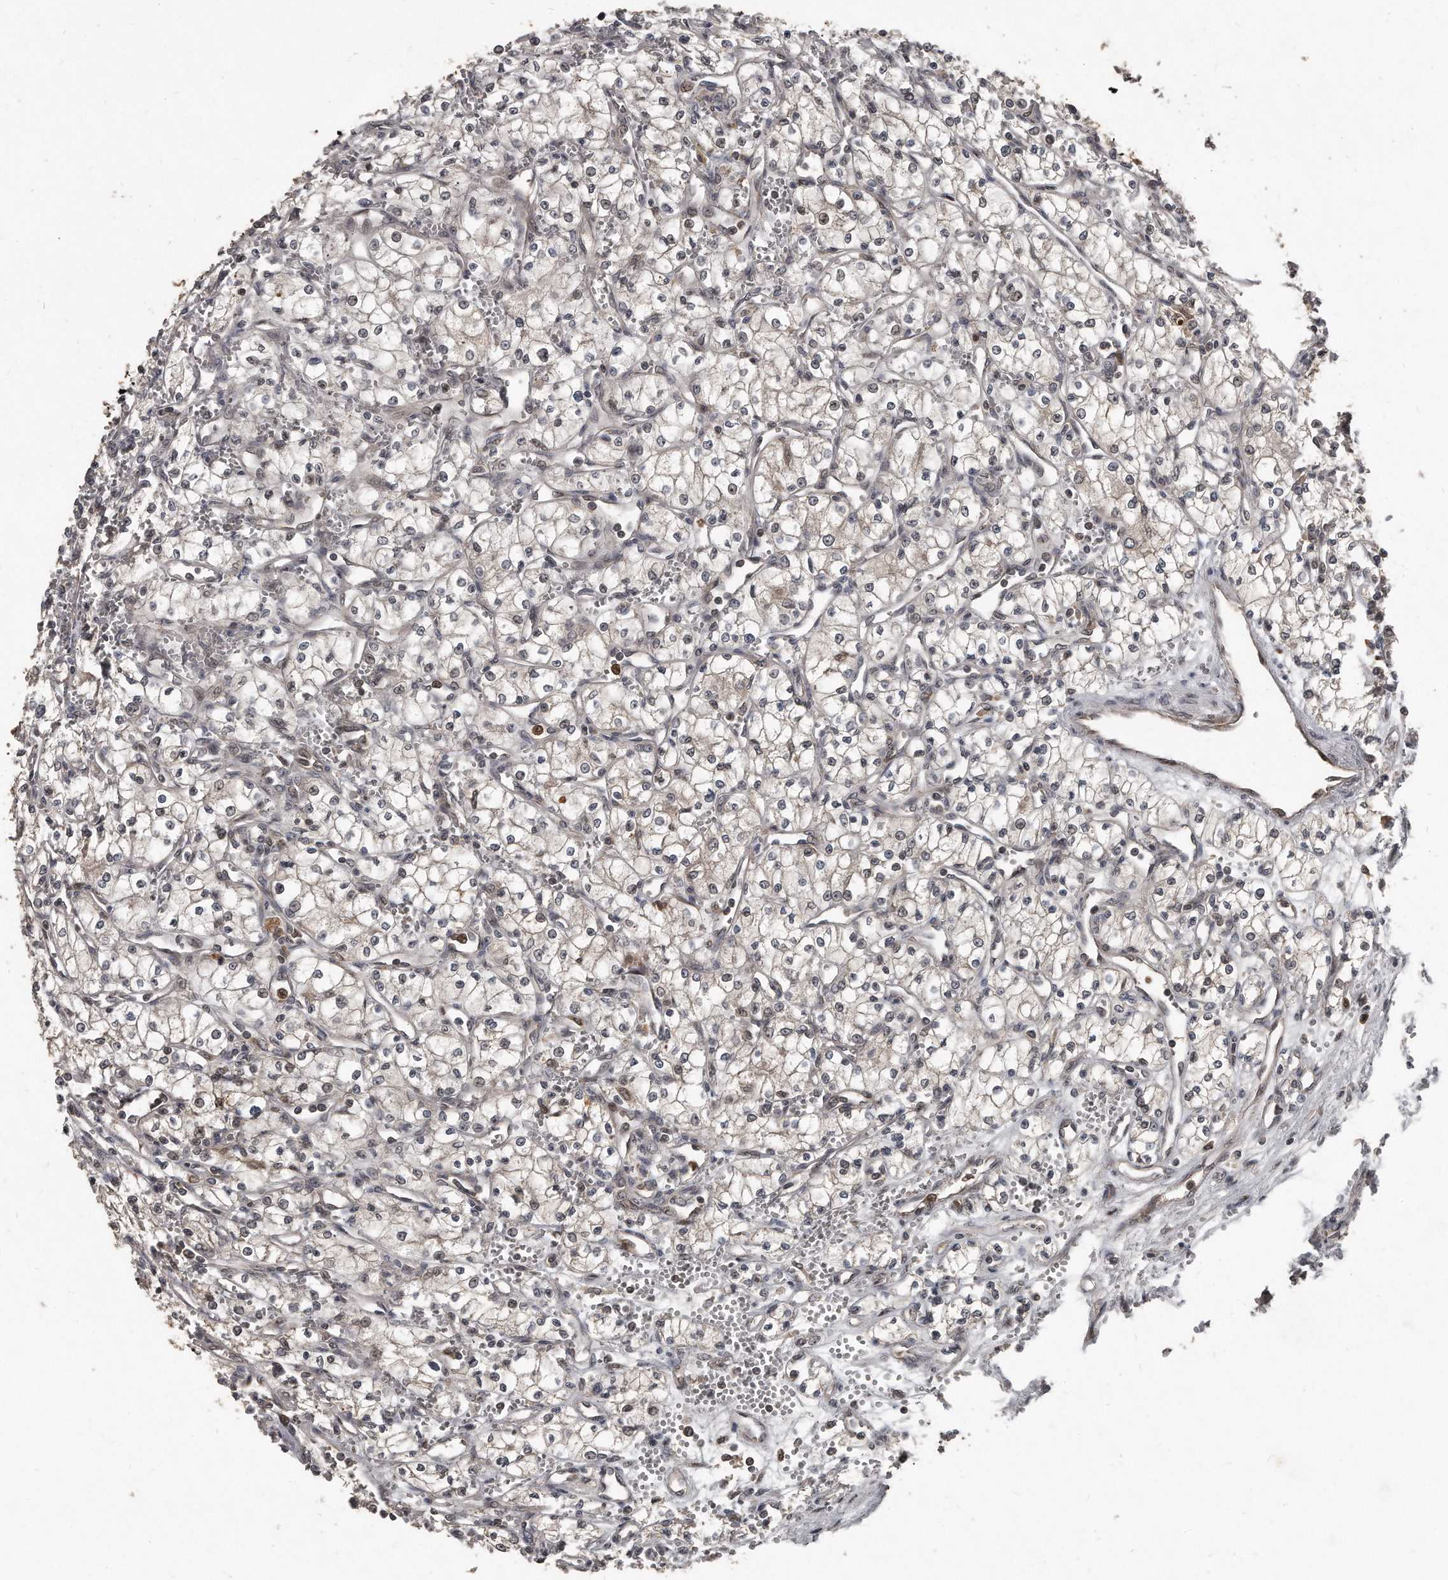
{"staining": {"intensity": "weak", "quantity": "<25%", "location": "nuclear"}, "tissue": "renal cancer", "cell_type": "Tumor cells", "image_type": "cancer", "snomed": [{"axis": "morphology", "description": "Adenocarcinoma, NOS"}, {"axis": "topography", "description": "Kidney"}], "caption": "High power microscopy micrograph of an immunohistochemistry (IHC) histopathology image of renal cancer (adenocarcinoma), revealing no significant staining in tumor cells. (Stains: DAB (3,3'-diaminobenzidine) immunohistochemistry with hematoxylin counter stain, Microscopy: brightfield microscopy at high magnification).", "gene": "GCH1", "patient": {"sex": "male", "age": 59}}